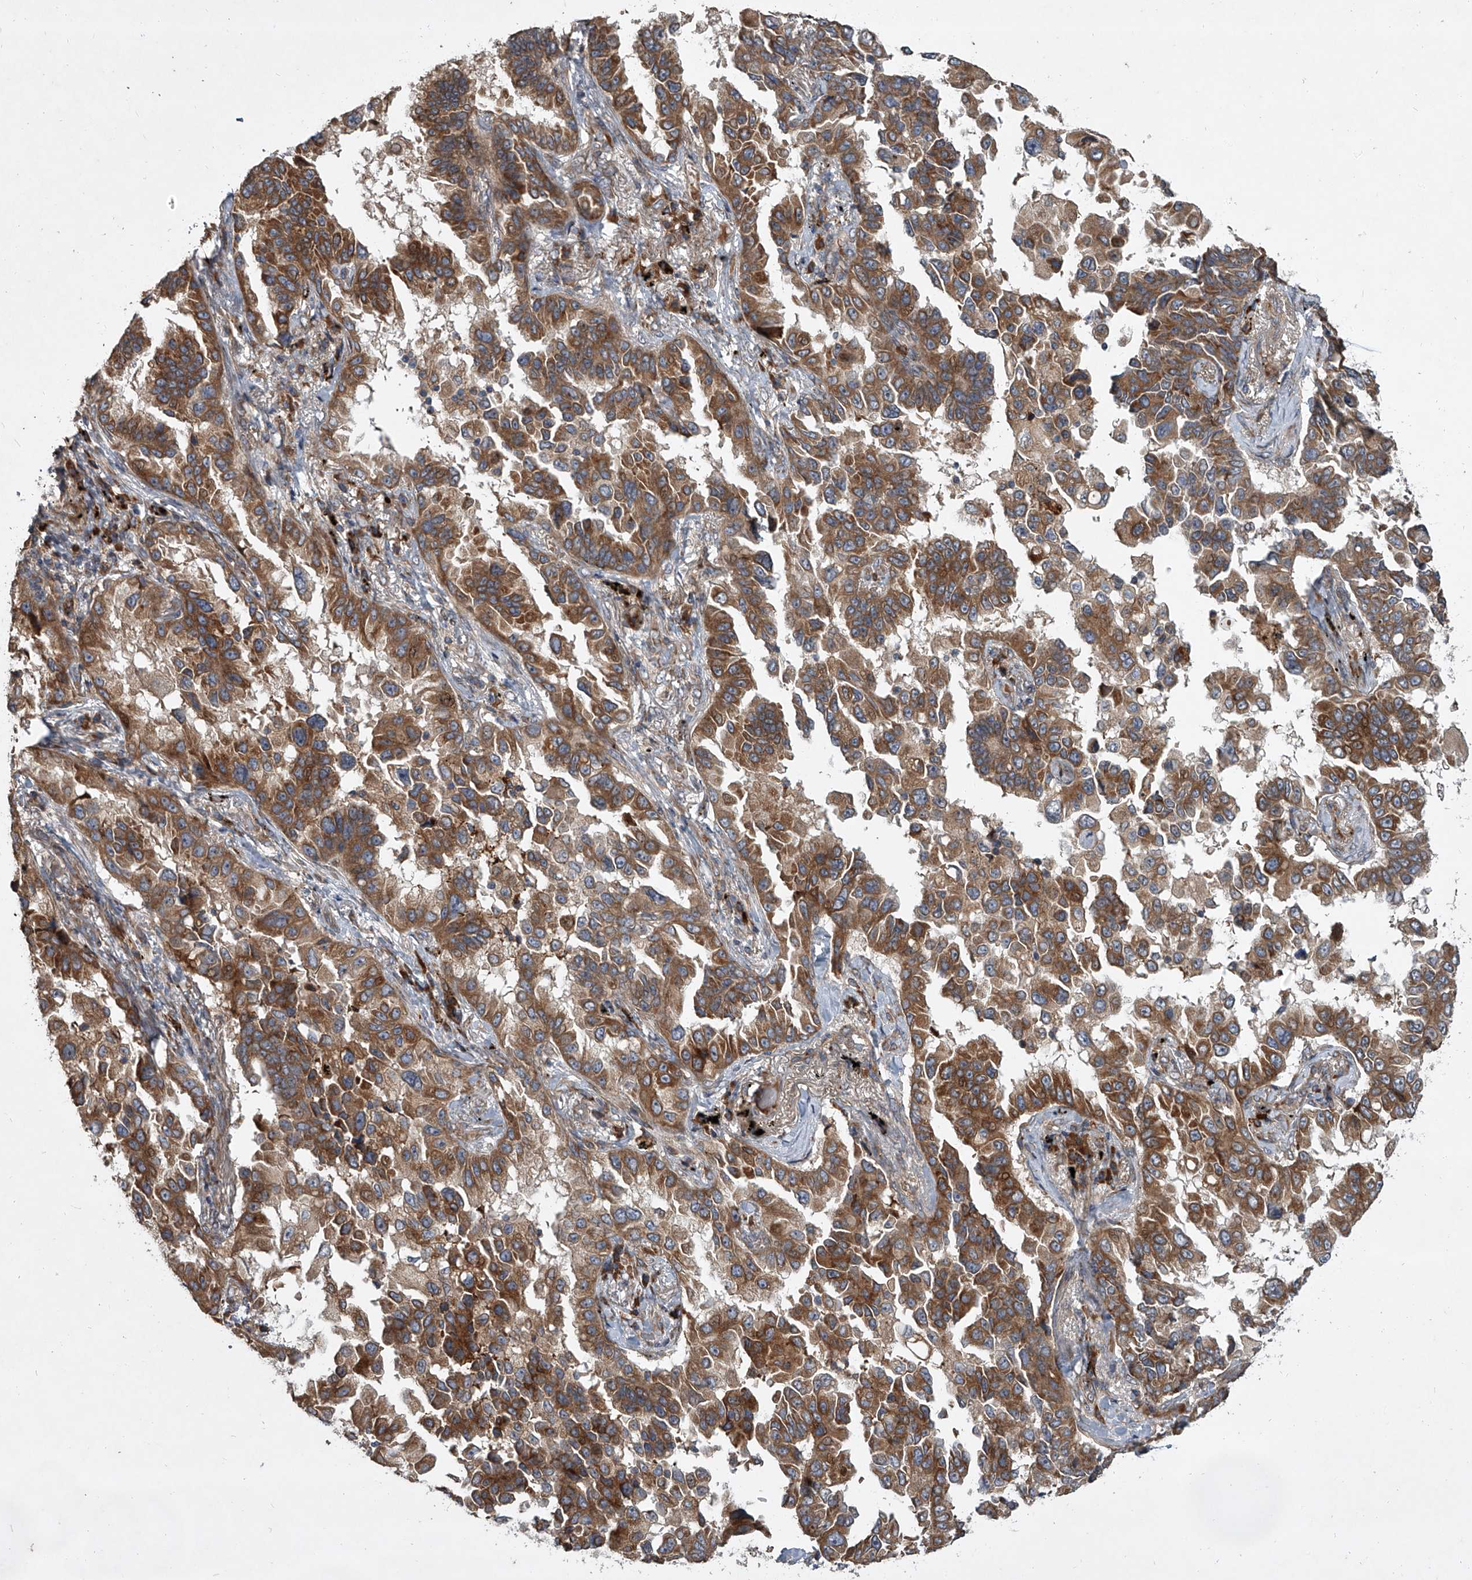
{"staining": {"intensity": "moderate", "quantity": ">75%", "location": "cytoplasmic/membranous"}, "tissue": "lung cancer", "cell_type": "Tumor cells", "image_type": "cancer", "snomed": [{"axis": "morphology", "description": "Adenocarcinoma, NOS"}, {"axis": "topography", "description": "Lung"}], "caption": "About >75% of tumor cells in adenocarcinoma (lung) demonstrate moderate cytoplasmic/membranous protein positivity as visualized by brown immunohistochemical staining.", "gene": "EVA1C", "patient": {"sex": "female", "age": 67}}